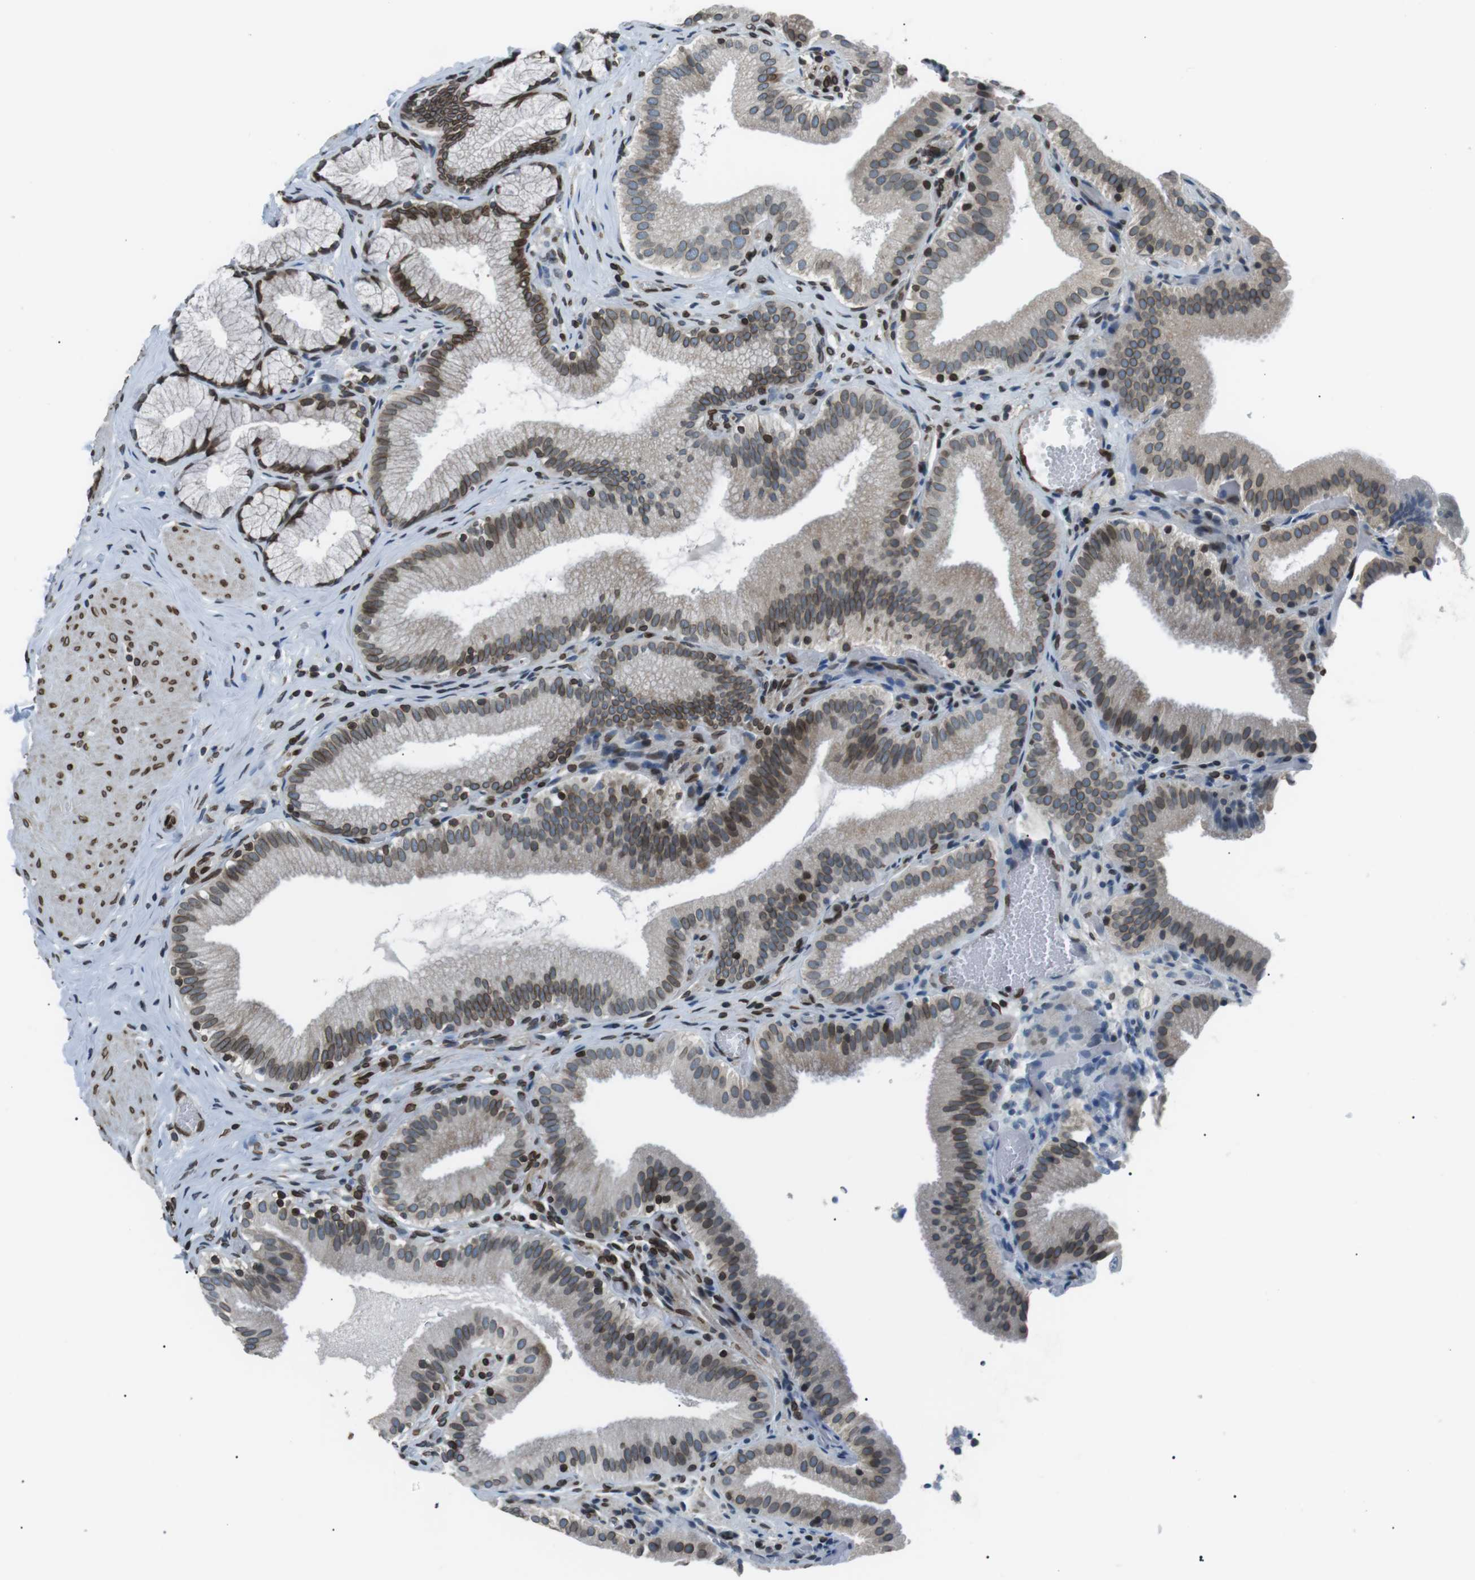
{"staining": {"intensity": "moderate", "quantity": "25%-75%", "location": "cytoplasmic/membranous,nuclear"}, "tissue": "gallbladder", "cell_type": "Glandular cells", "image_type": "normal", "snomed": [{"axis": "morphology", "description": "Normal tissue, NOS"}, {"axis": "topography", "description": "Gallbladder"}], "caption": "Moderate cytoplasmic/membranous,nuclear protein expression is identified in about 25%-75% of glandular cells in gallbladder. The staining is performed using DAB brown chromogen to label protein expression. The nuclei are counter-stained blue using hematoxylin.", "gene": "TMX4", "patient": {"sex": "male", "age": 54}}